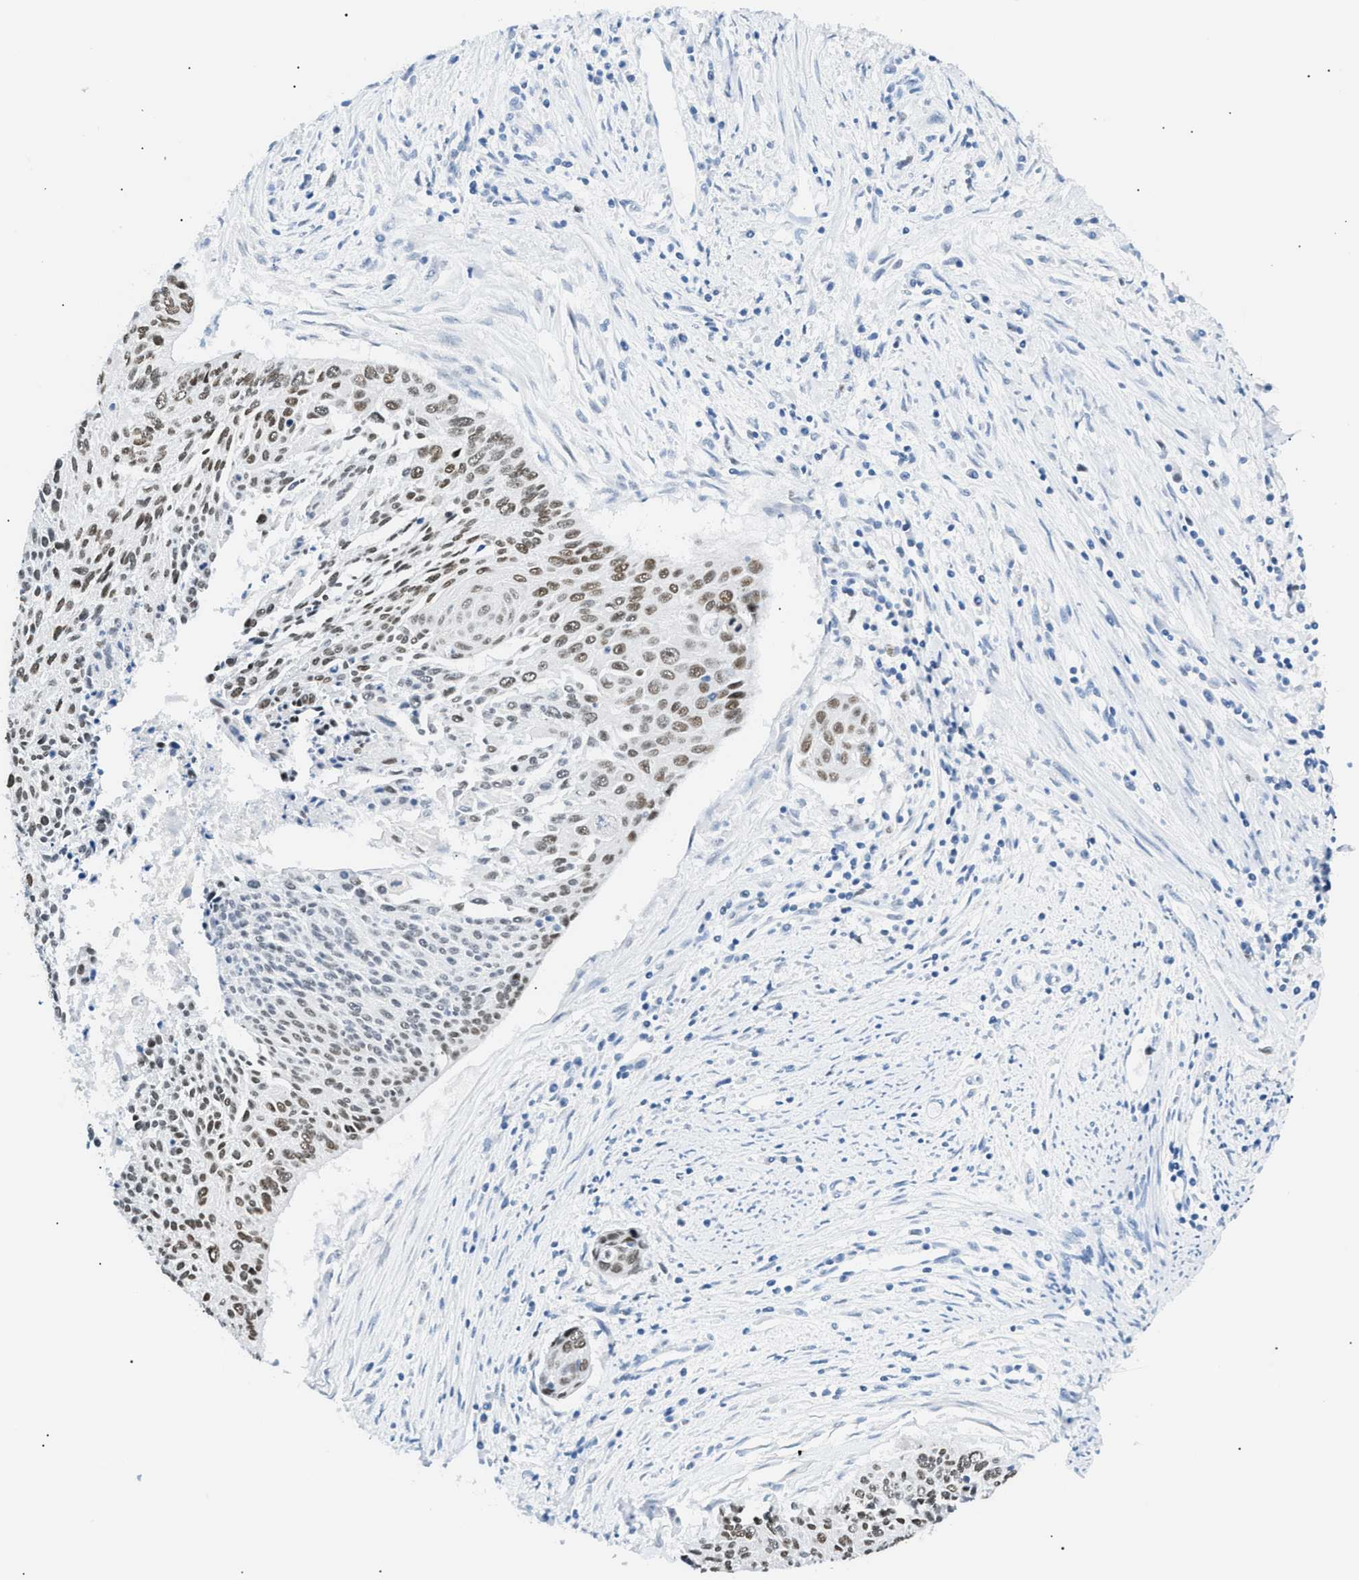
{"staining": {"intensity": "moderate", "quantity": ">75%", "location": "nuclear"}, "tissue": "cervical cancer", "cell_type": "Tumor cells", "image_type": "cancer", "snomed": [{"axis": "morphology", "description": "Squamous cell carcinoma, NOS"}, {"axis": "topography", "description": "Cervix"}], "caption": "A high-resolution photomicrograph shows immunohistochemistry (IHC) staining of cervical cancer (squamous cell carcinoma), which shows moderate nuclear staining in approximately >75% of tumor cells. The protein of interest is shown in brown color, while the nuclei are stained blue.", "gene": "SMARCC1", "patient": {"sex": "female", "age": 55}}